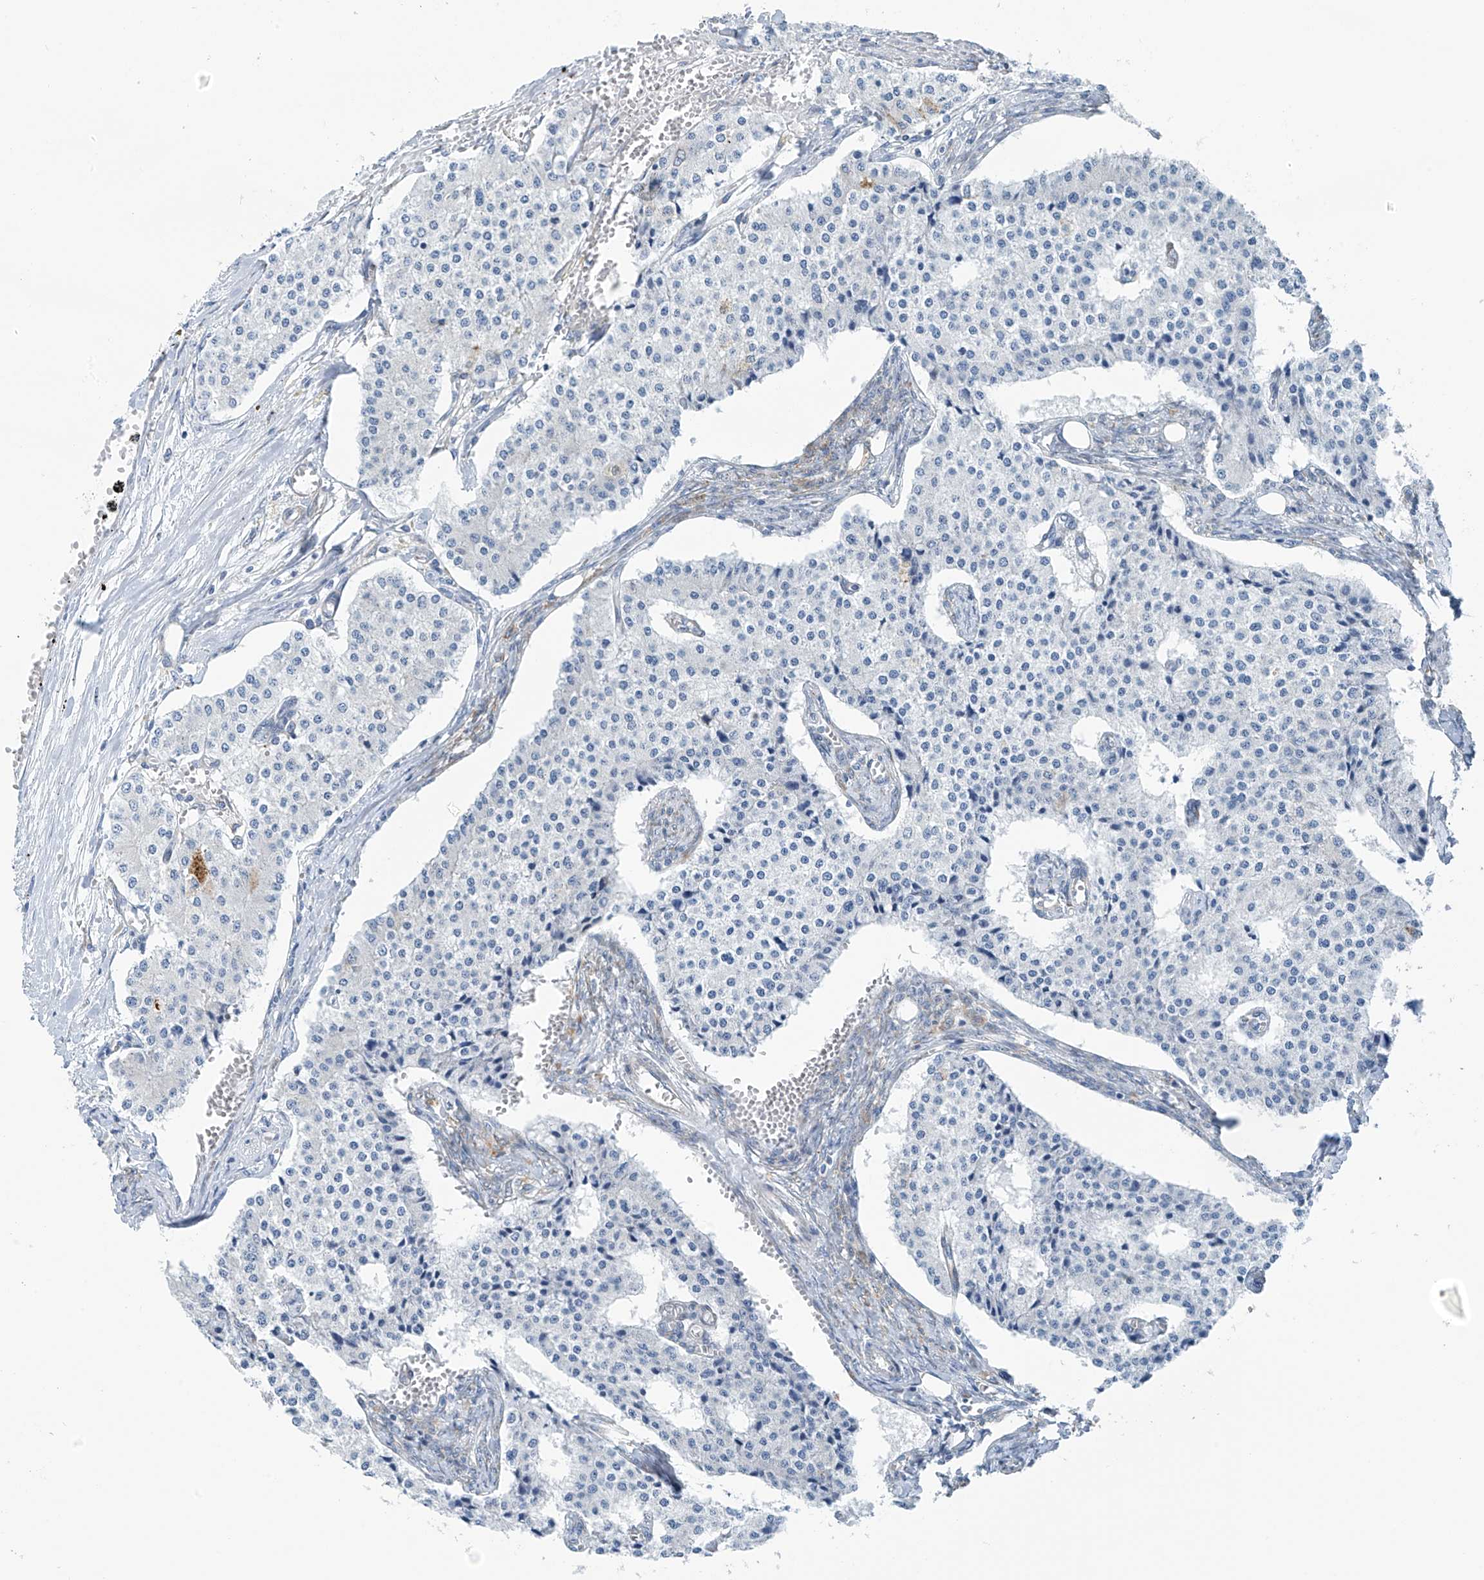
{"staining": {"intensity": "negative", "quantity": "none", "location": "none"}, "tissue": "carcinoid", "cell_type": "Tumor cells", "image_type": "cancer", "snomed": [{"axis": "morphology", "description": "Carcinoid, malignant, NOS"}, {"axis": "topography", "description": "Colon"}], "caption": "Tumor cells are negative for protein expression in human carcinoid (malignant).", "gene": "RCN2", "patient": {"sex": "female", "age": 52}}